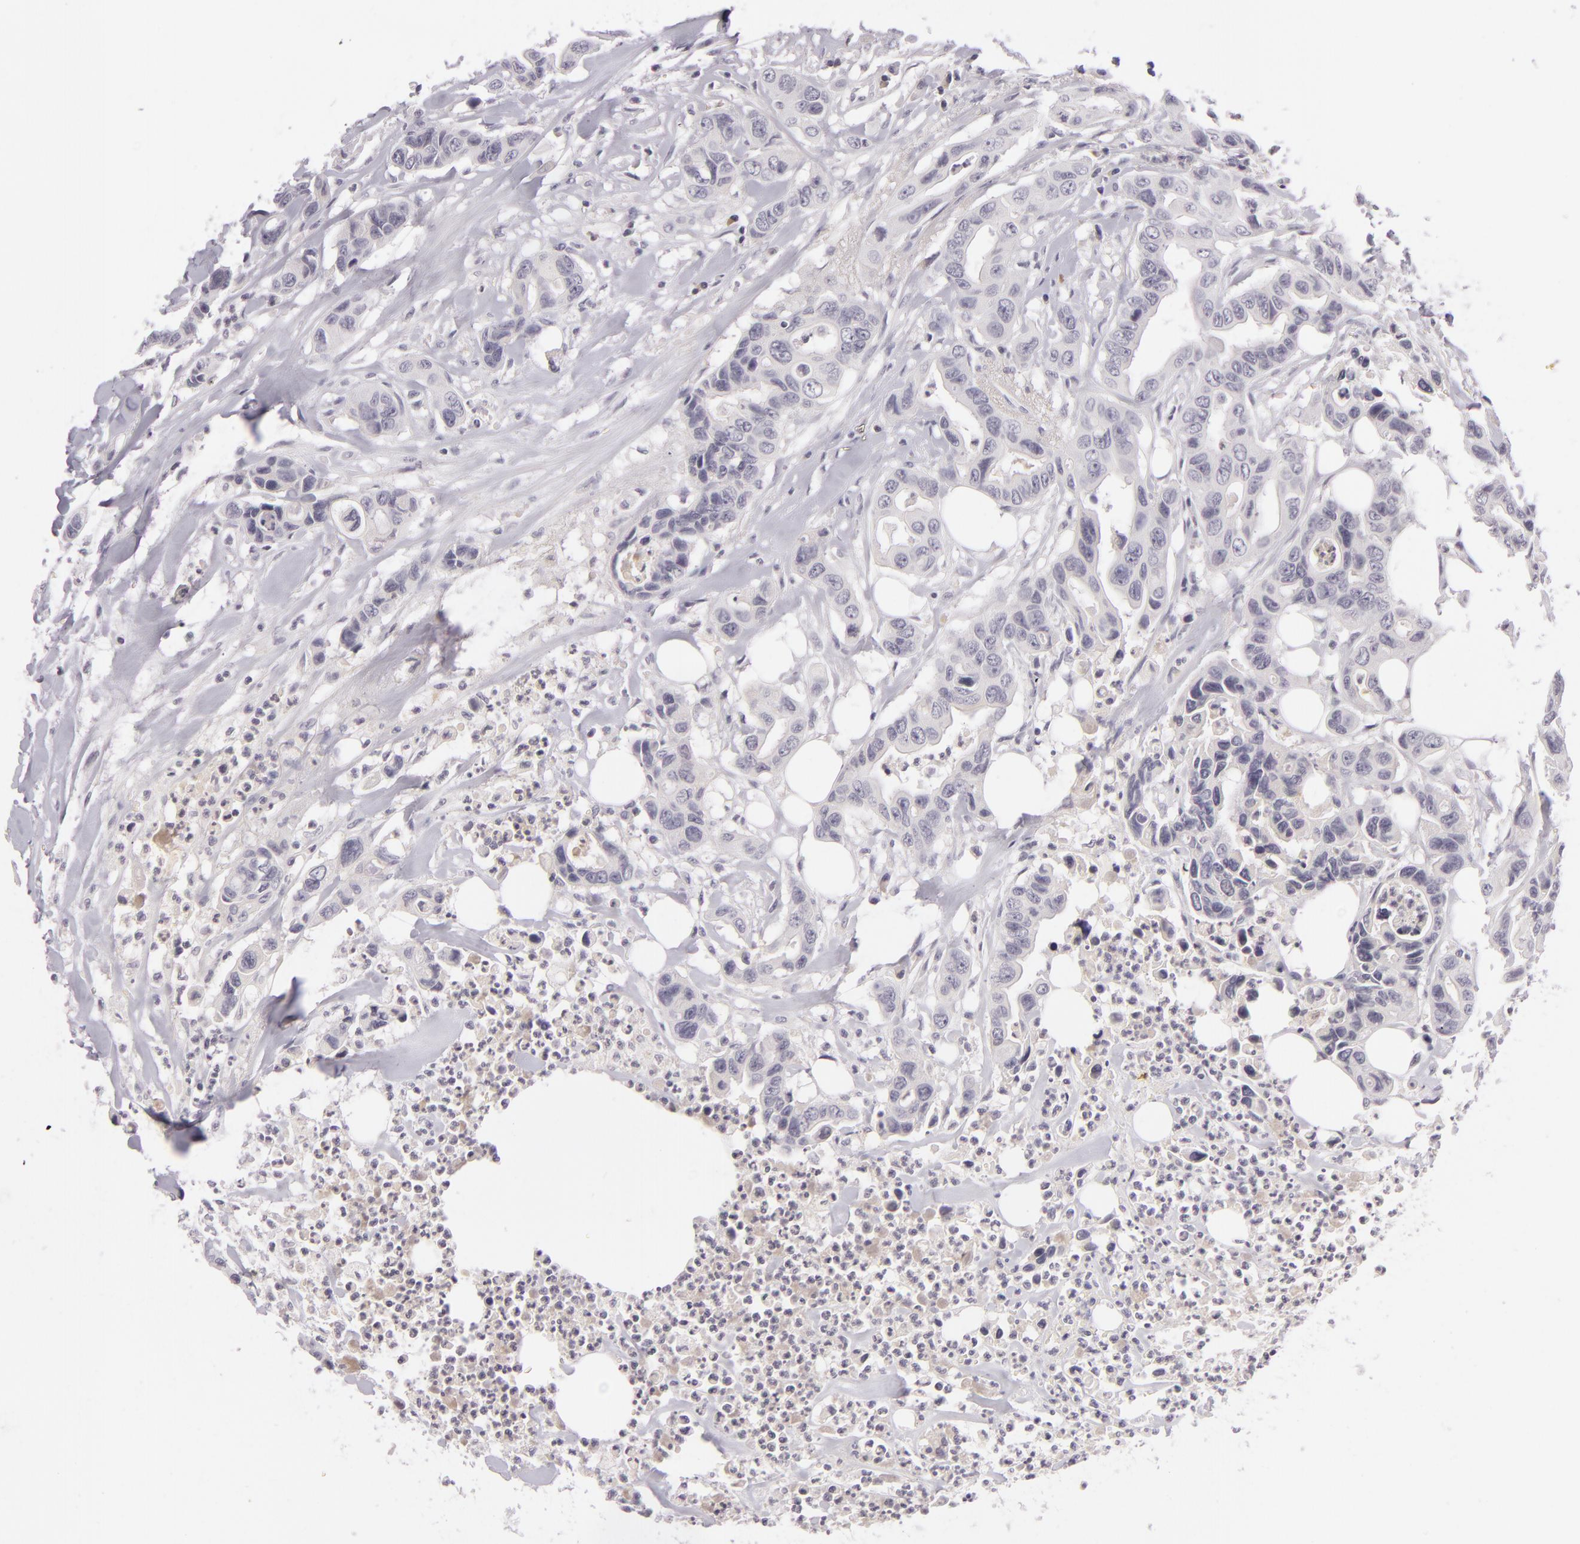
{"staining": {"intensity": "negative", "quantity": "none", "location": "none"}, "tissue": "colorectal cancer", "cell_type": "Tumor cells", "image_type": "cancer", "snomed": [{"axis": "morphology", "description": "Adenocarcinoma, NOS"}, {"axis": "topography", "description": "Colon"}], "caption": "Colorectal cancer (adenocarcinoma) was stained to show a protein in brown. There is no significant positivity in tumor cells.", "gene": "DAG1", "patient": {"sex": "female", "age": 70}}